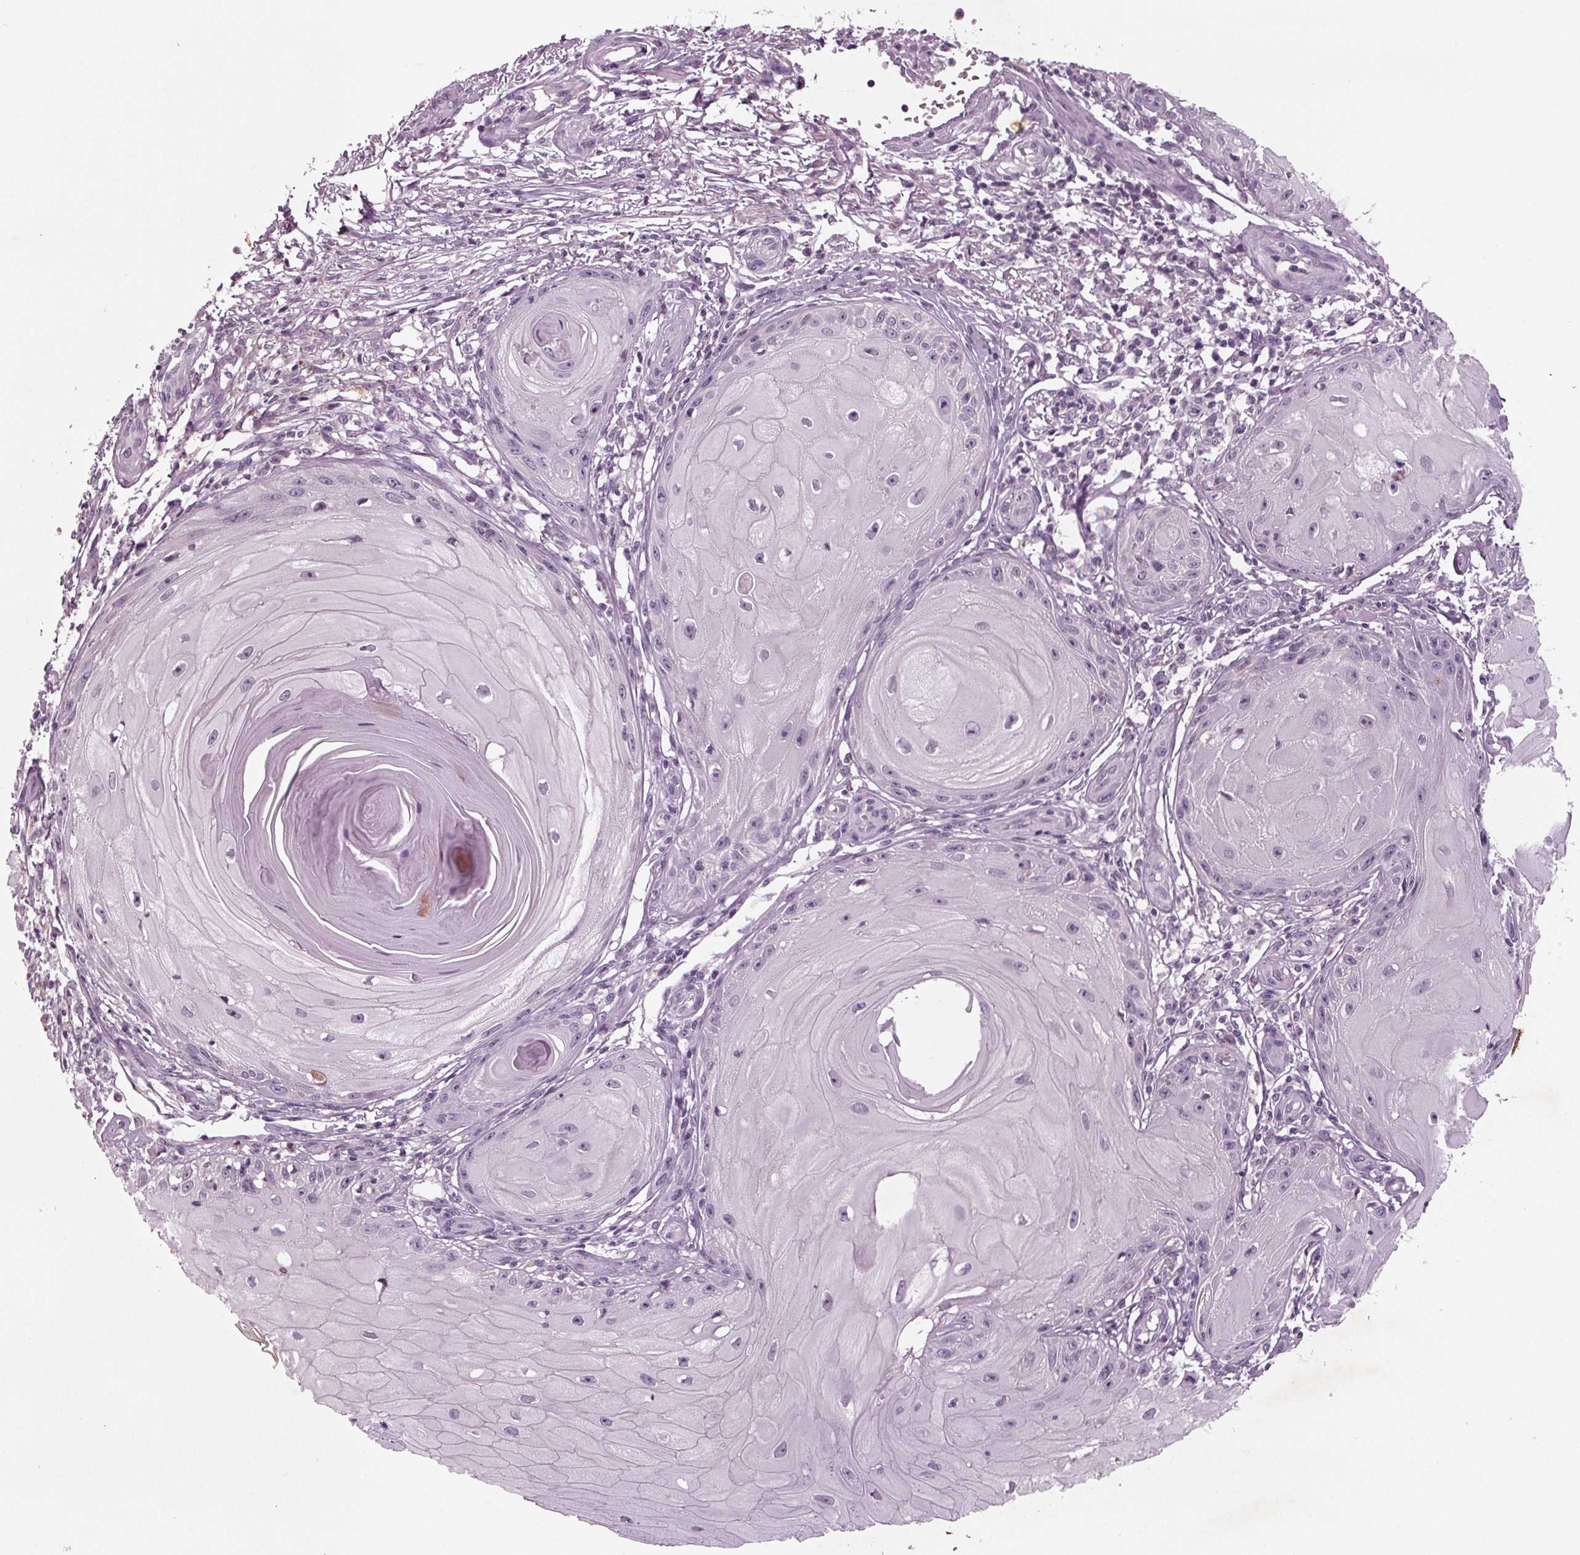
{"staining": {"intensity": "negative", "quantity": "none", "location": "none"}, "tissue": "skin cancer", "cell_type": "Tumor cells", "image_type": "cancer", "snomed": [{"axis": "morphology", "description": "Squamous cell carcinoma, NOS"}, {"axis": "topography", "description": "Skin"}], "caption": "IHC of skin cancer (squamous cell carcinoma) displays no positivity in tumor cells. (Immunohistochemistry, brightfield microscopy, high magnification).", "gene": "BHLHE22", "patient": {"sex": "female", "age": 77}}